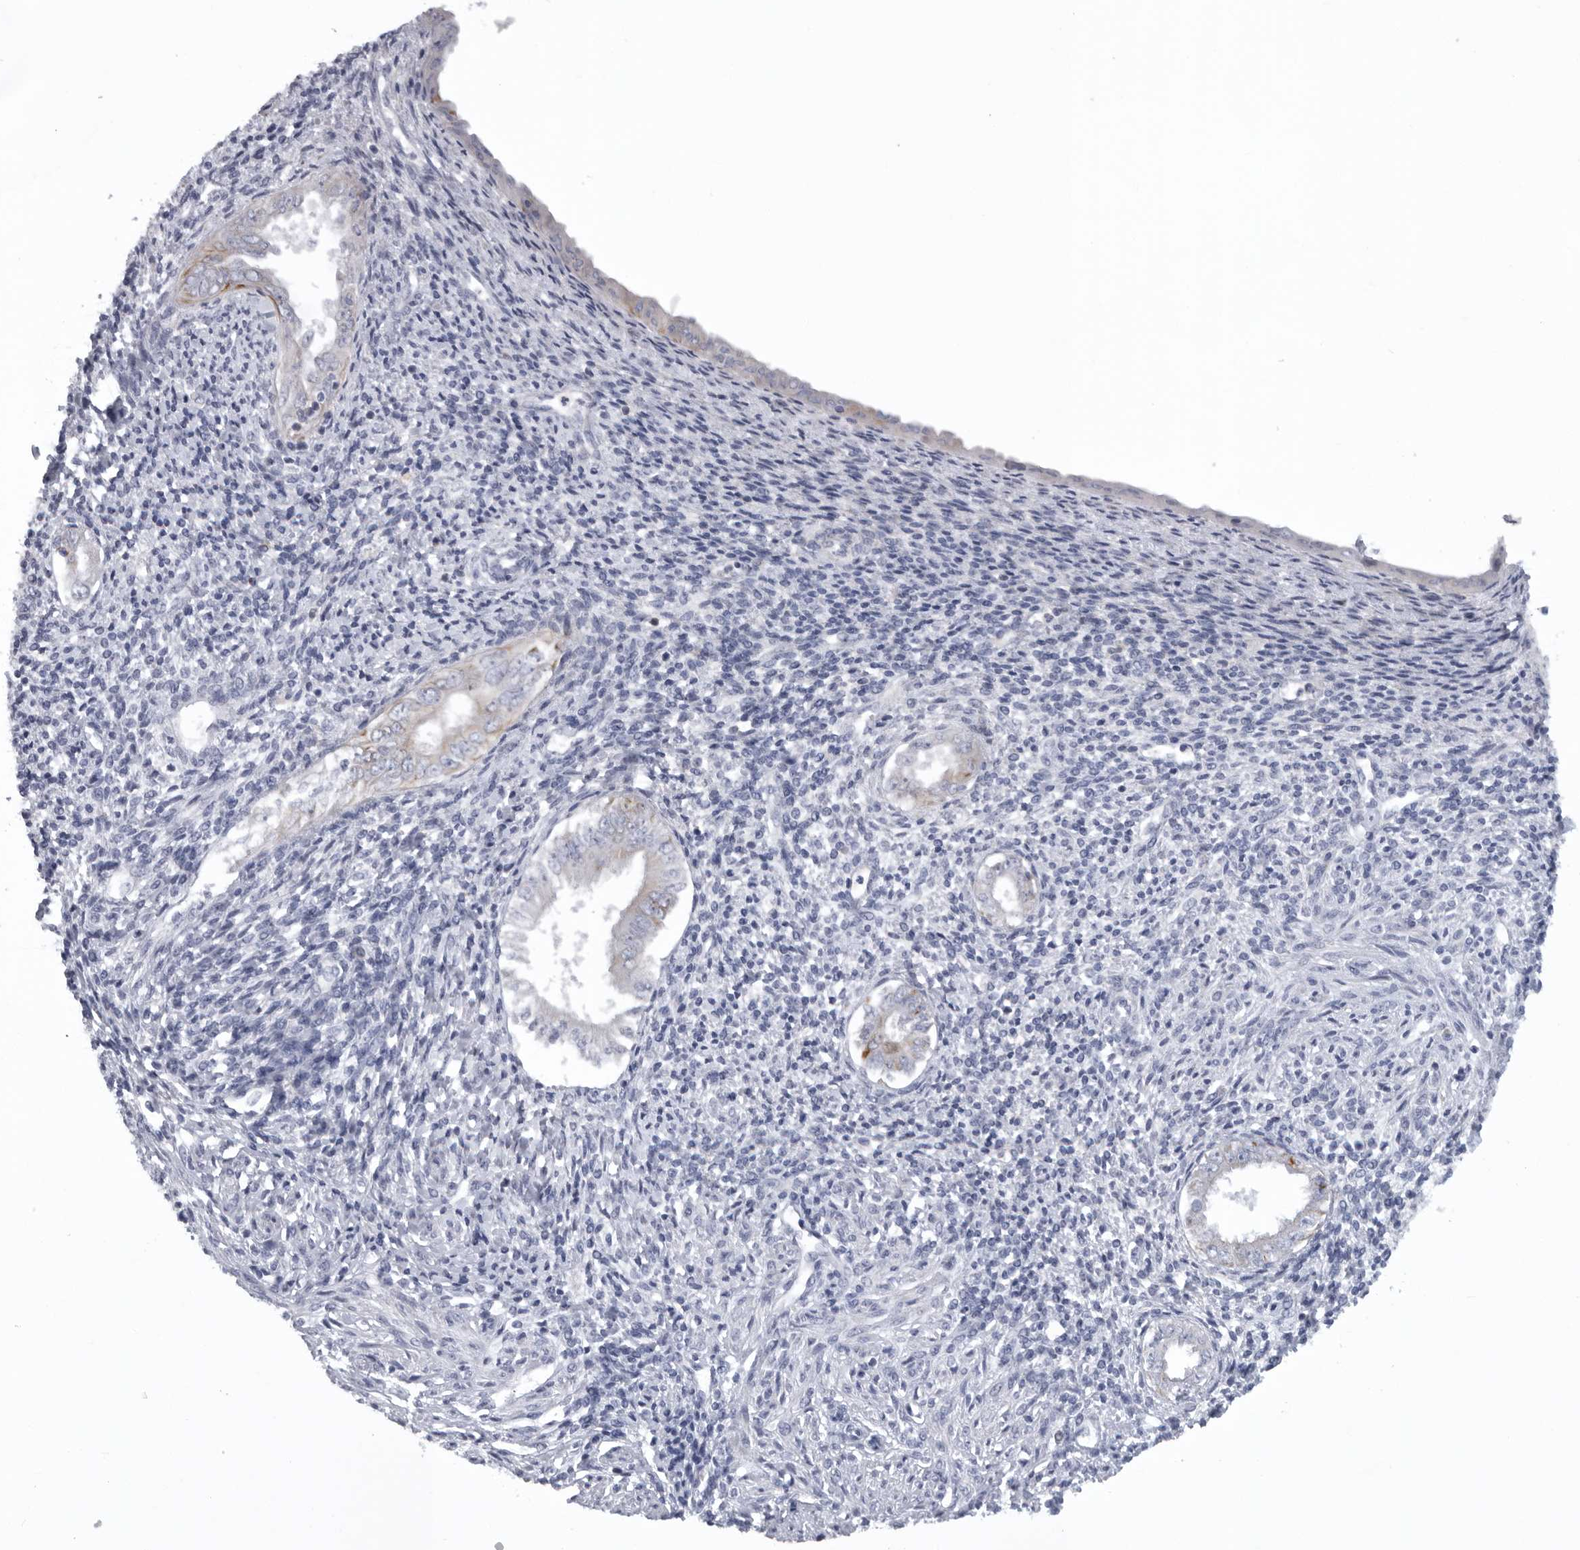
{"staining": {"intensity": "negative", "quantity": "none", "location": "none"}, "tissue": "endometrium", "cell_type": "Cells in endometrial stroma", "image_type": "normal", "snomed": [{"axis": "morphology", "description": "Normal tissue, NOS"}, {"axis": "topography", "description": "Endometrium"}], "caption": "High magnification brightfield microscopy of benign endometrium stained with DAB (brown) and counterstained with hematoxylin (blue): cells in endometrial stroma show no significant positivity. (DAB (3,3'-diaminobenzidine) immunohistochemistry (IHC), high magnification).", "gene": "USP24", "patient": {"sex": "female", "age": 66}}